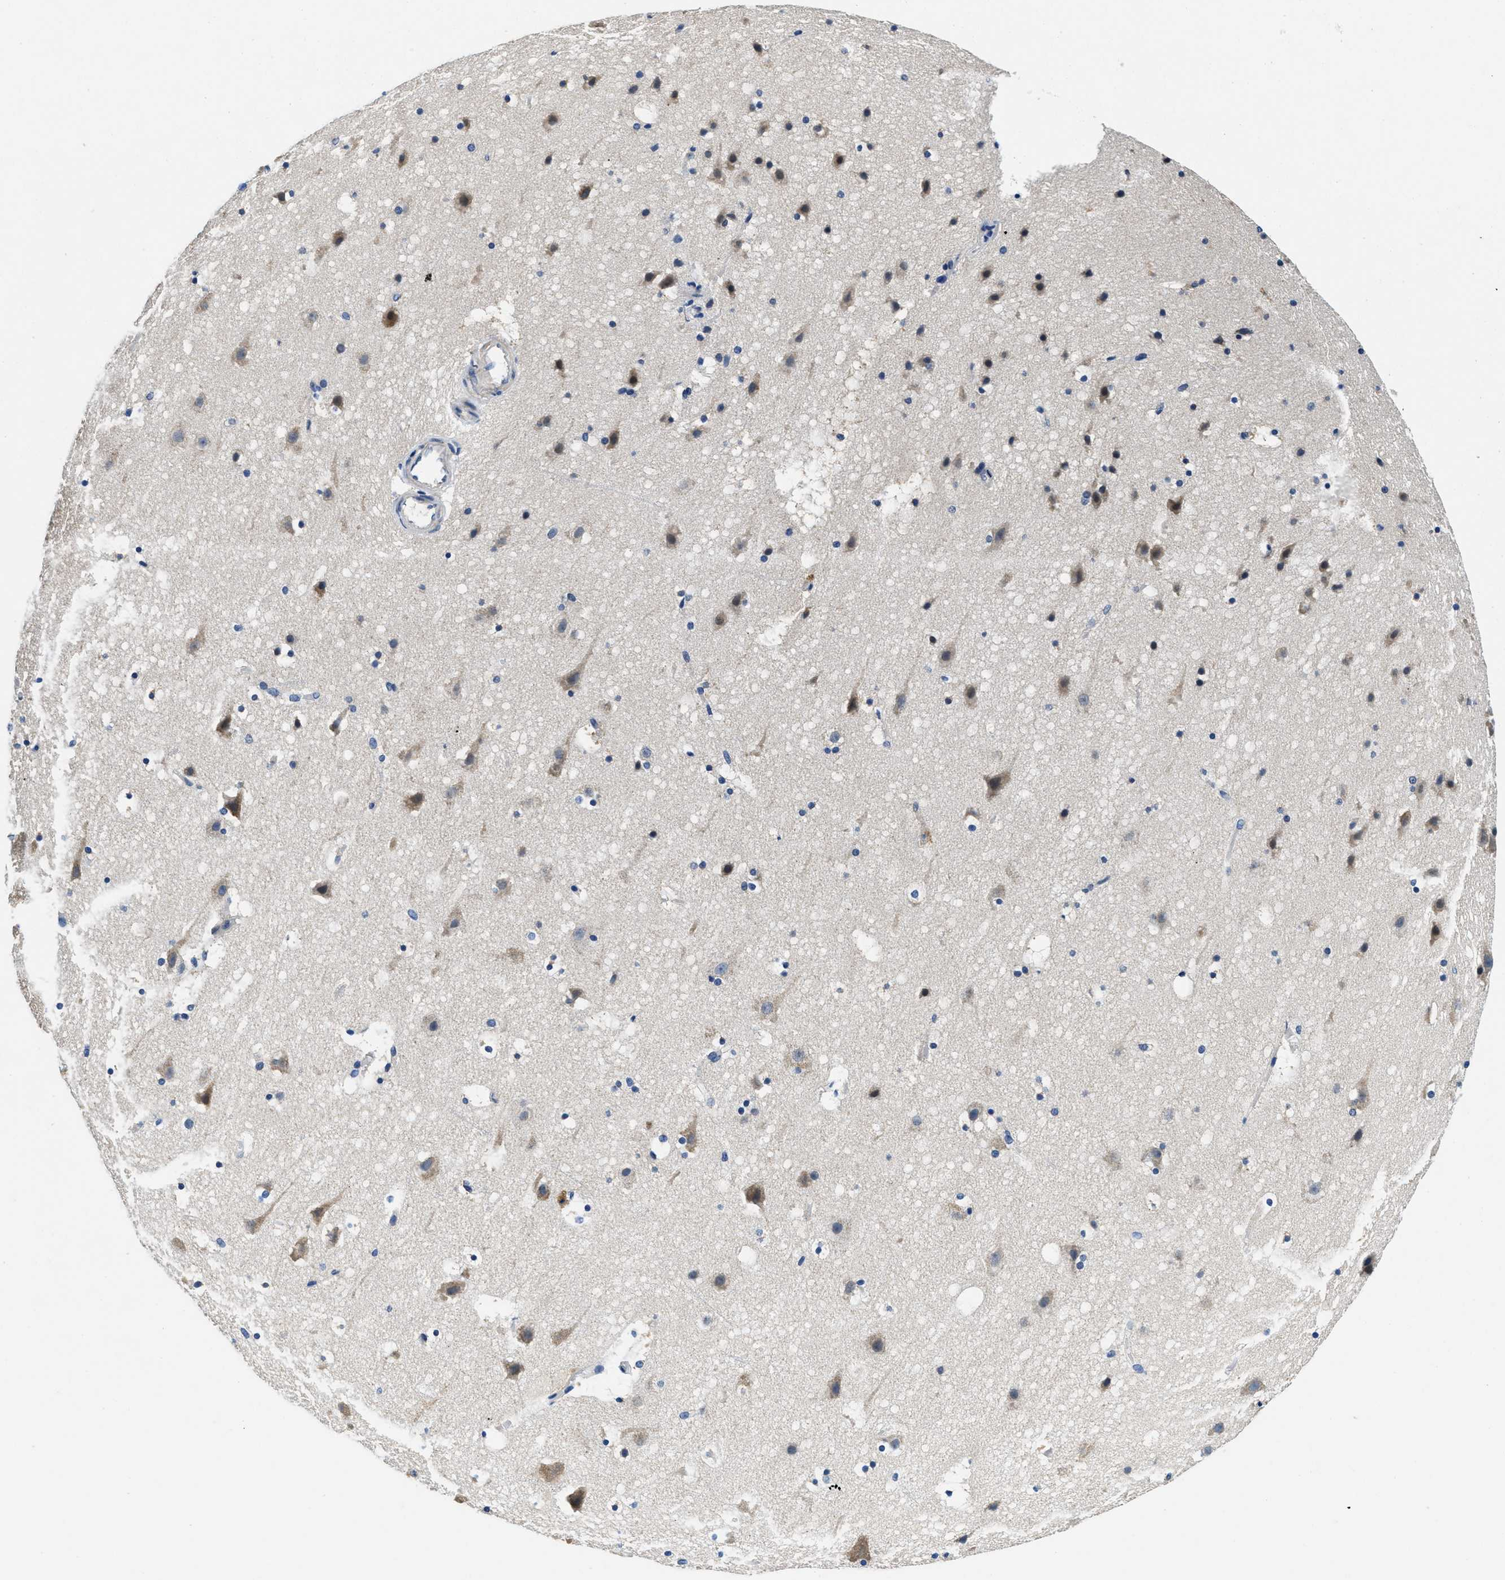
{"staining": {"intensity": "negative", "quantity": "none", "location": "none"}, "tissue": "cerebral cortex", "cell_type": "Endothelial cells", "image_type": "normal", "snomed": [{"axis": "morphology", "description": "Normal tissue, NOS"}, {"axis": "topography", "description": "Cerebral cortex"}], "caption": "This is an immunohistochemistry image of benign human cerebral cortex. There is no positivity in endothelial cells.", "gene": "ALDH3A2", "patient": {"sex": "male", "age": 45}}